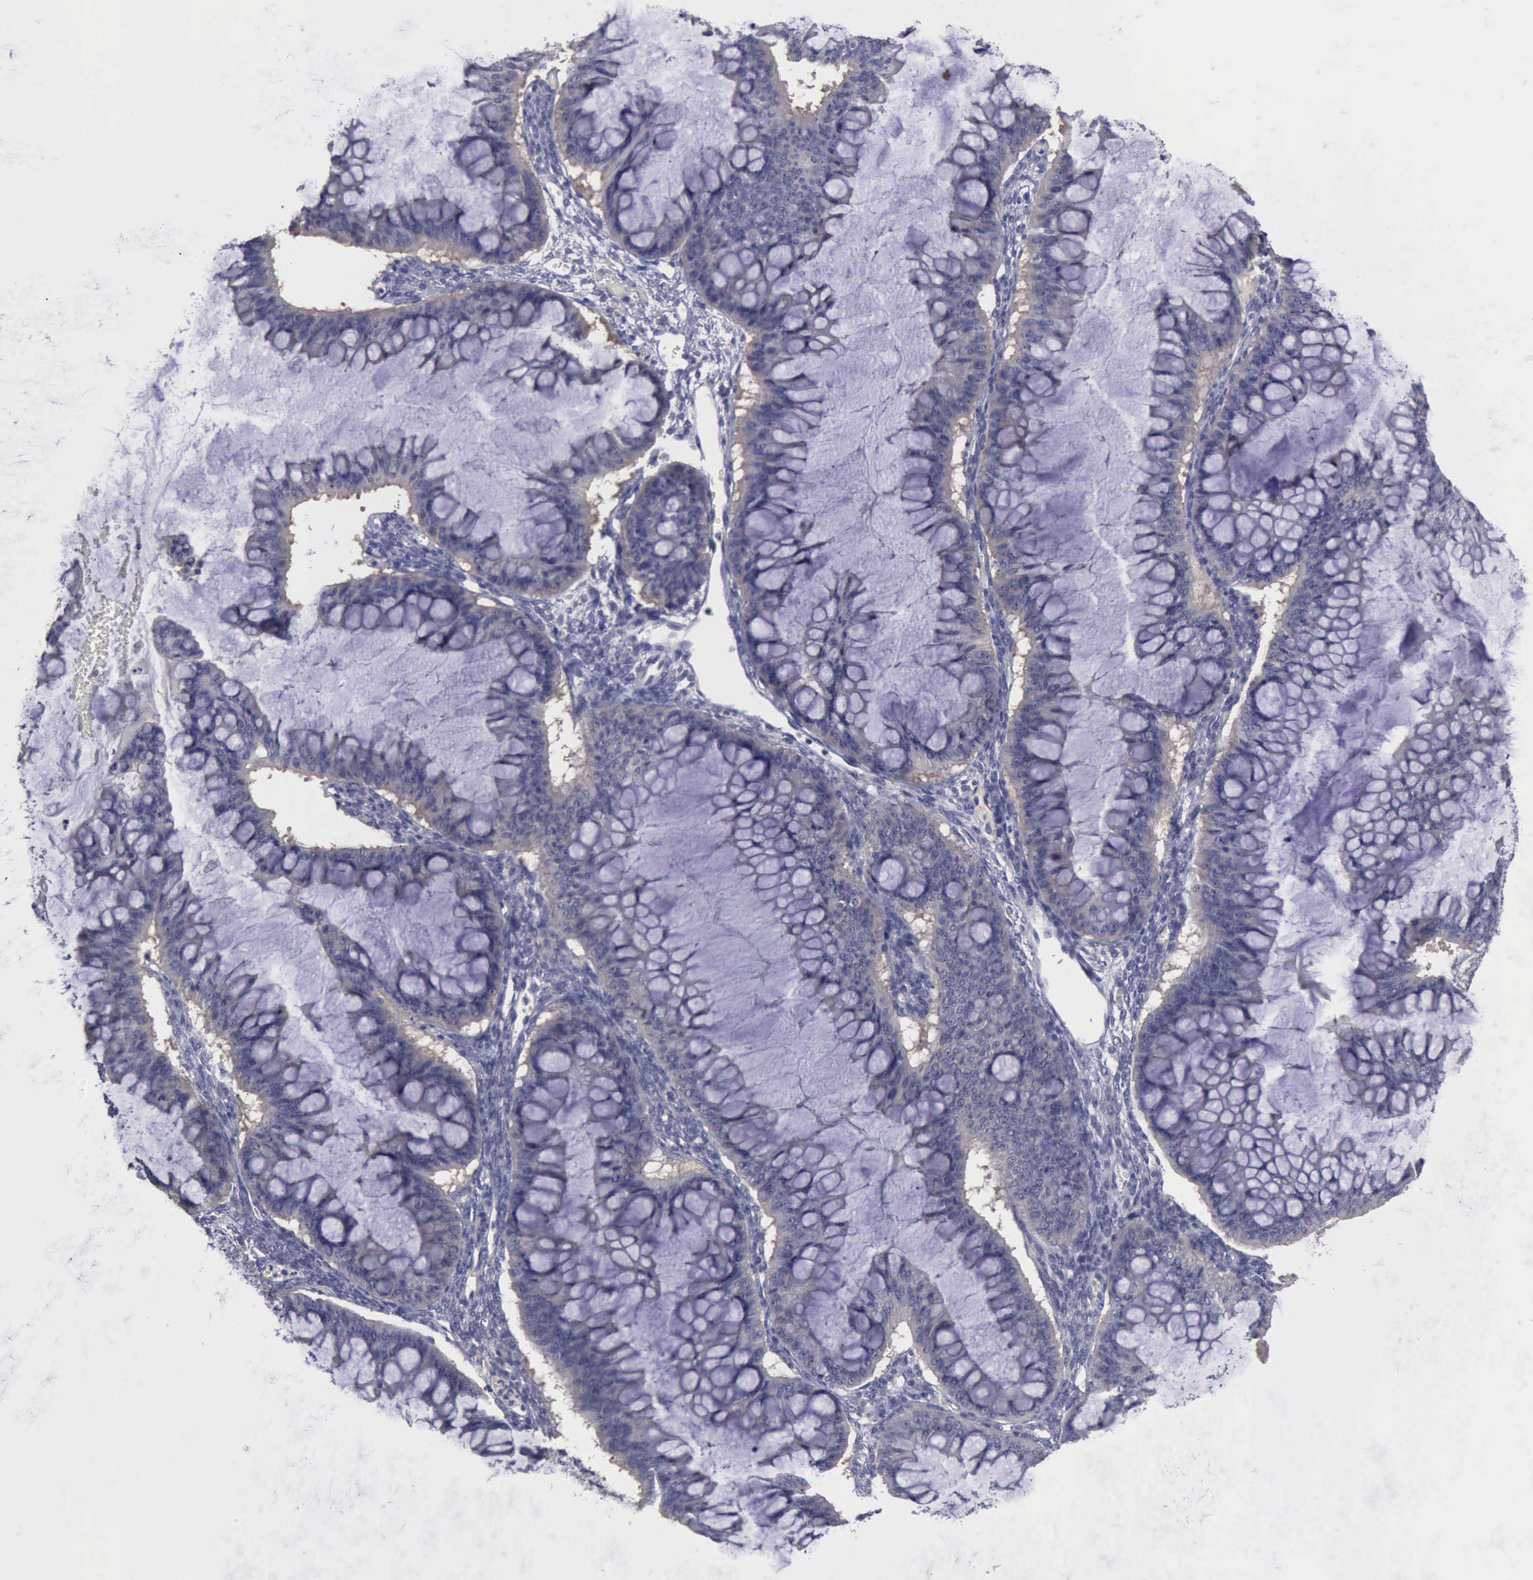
{"staining": {"intensity": "negative", "quantity": "none", "location": "none"}, "tissue": "ovarian cancer", "cell_type": "Tumor cells", "image_type": "cancer", "snomed": [{"axis": "morphology", "description": "Cystadenocarcinoma, mucinous, NOS"}, {"axis": "topography", "description": "Ovary"}], "caption": "There is no significant staining in tumor cells of ovarian cancer.", "gene": "PHKA1", "patient": {"sex": "female", "age": 73}}